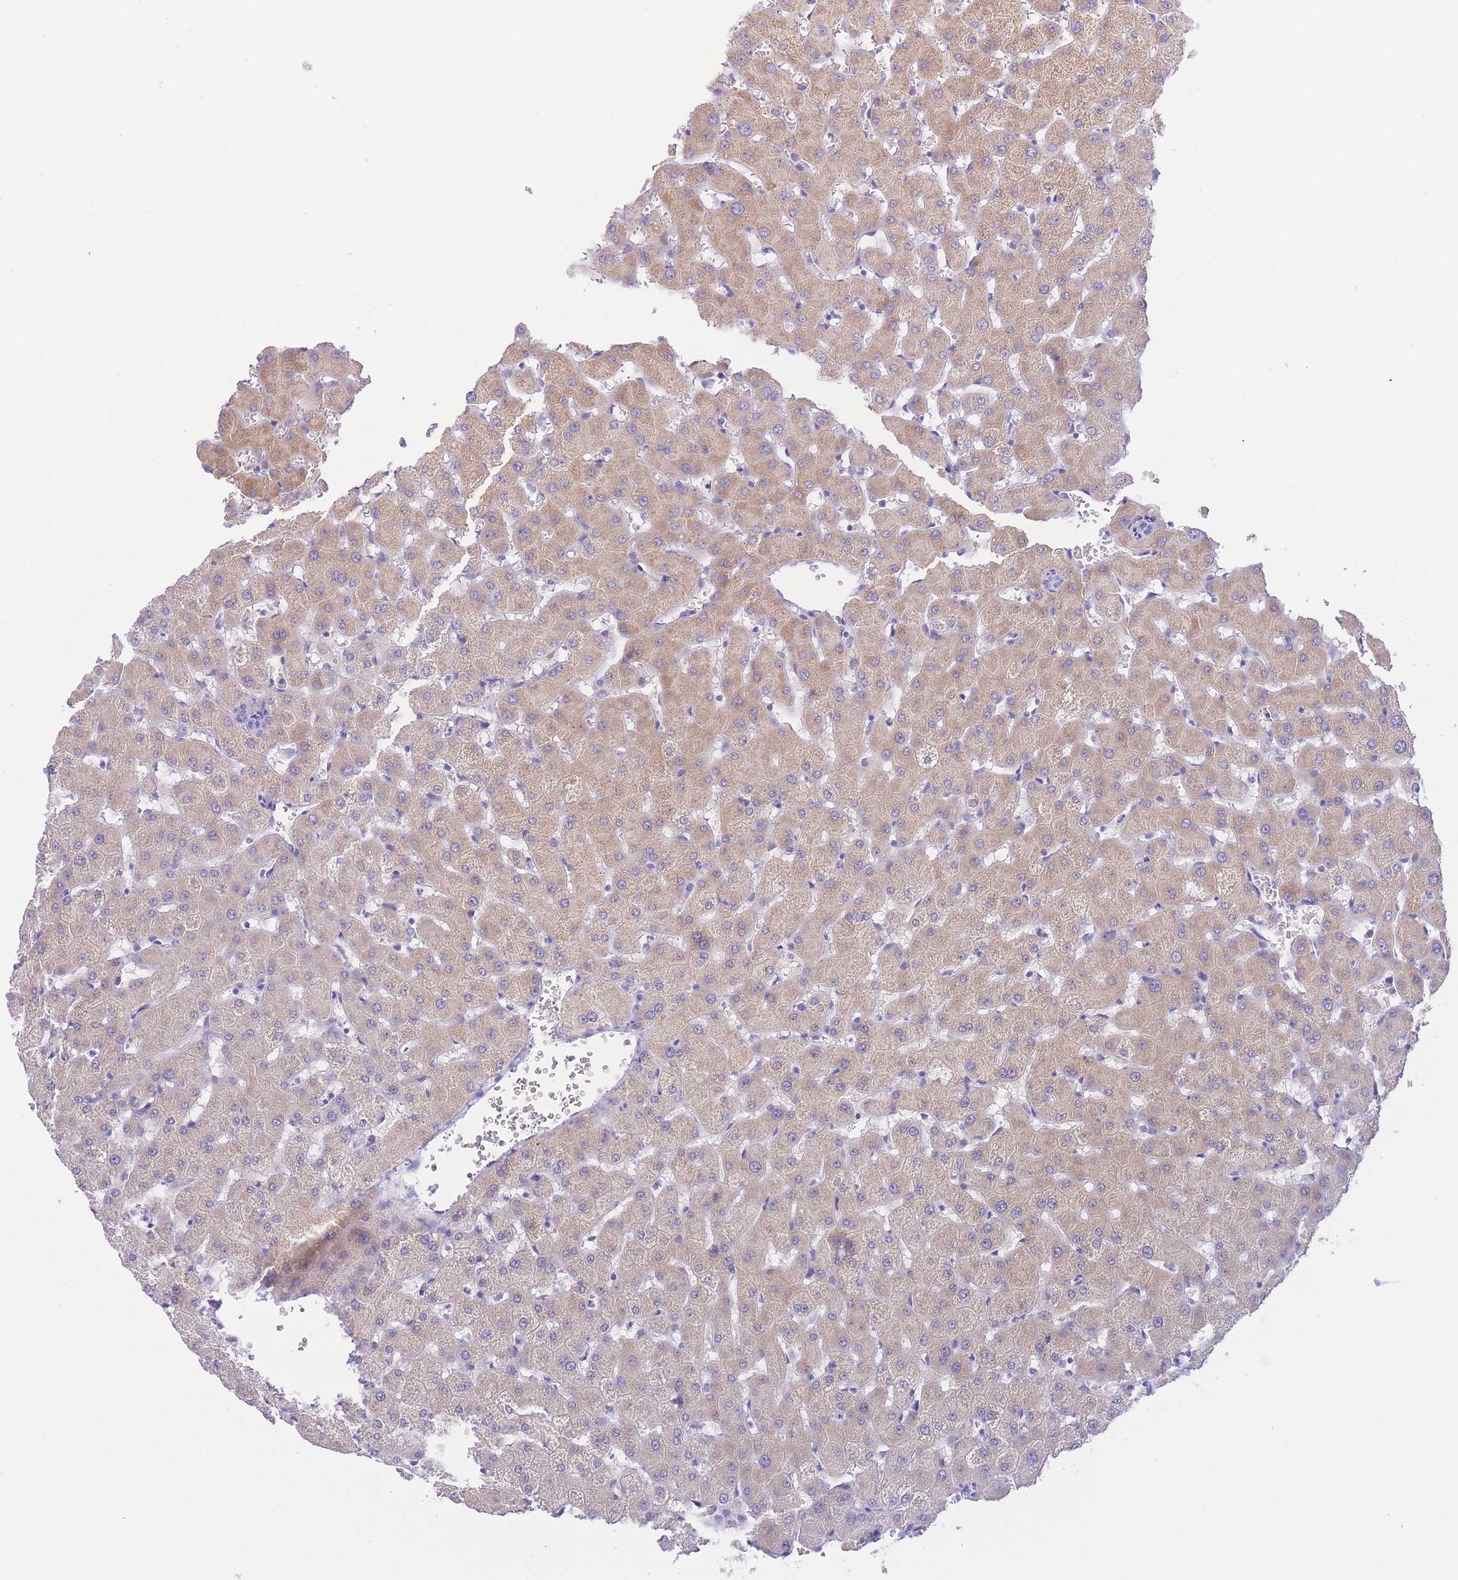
{"staining": {"intensity": "negative", "quantity": "none", "location": "none"}, "tissue": "liver", "cell_type": "Cholangiocytes", "image_type": "normal", "snomed": [{"axis": "morphology", "description": "Normal tissue, NOS"}, {"axis": "topography", "description": "Liver"}], "caption": "IHC of unremarkable human liver displays no staining in cholangiocytes. (DAB immunohistochemistry visualized using brightfield microscopy, high magnification).", "gene": "NKD2", "patient": {"sex": "female", "age": 63}}